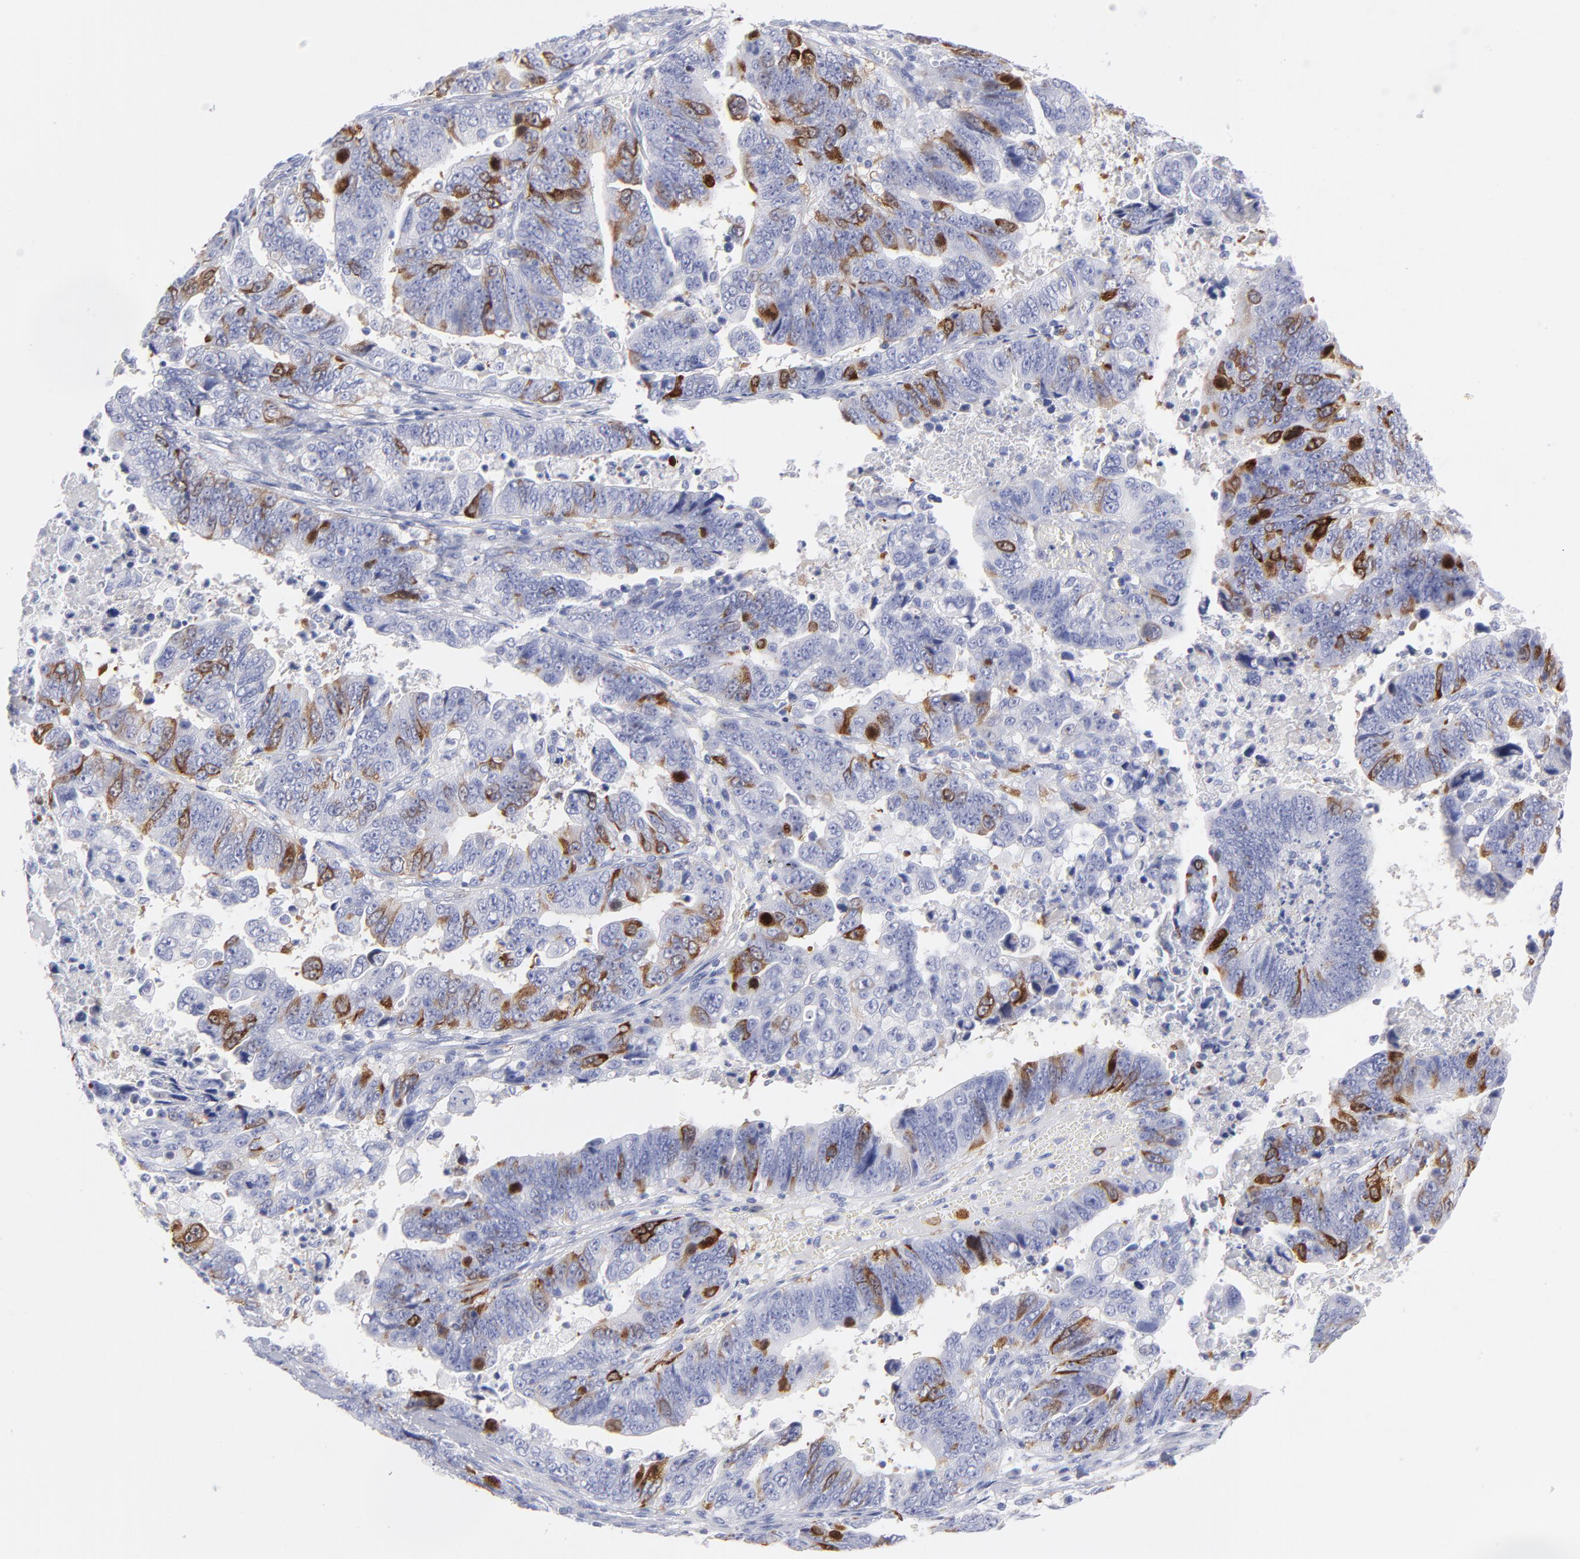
{"staining": {"intensity": "moderate", "quantity": "25%-75%", "location": "cytoplasmic/membranous"}, "tissue": "stomach cancer", "cell_type": "Tumor cells", "image_type": "cancer", "snomed": [{"axis": "morphology", "description": "Adenocarcinoma, NOS"}, {"axis": "topography", "description": "Stomach, upper"}], "caption": "Brown immunohistochemical staining in human stomach cancer reveals moderate cytoplasmic/membranous positivity in about 25%-75% of tumor cells.", "gene": "CCNB1", "patient": {"sex": "female", "age": 50}}